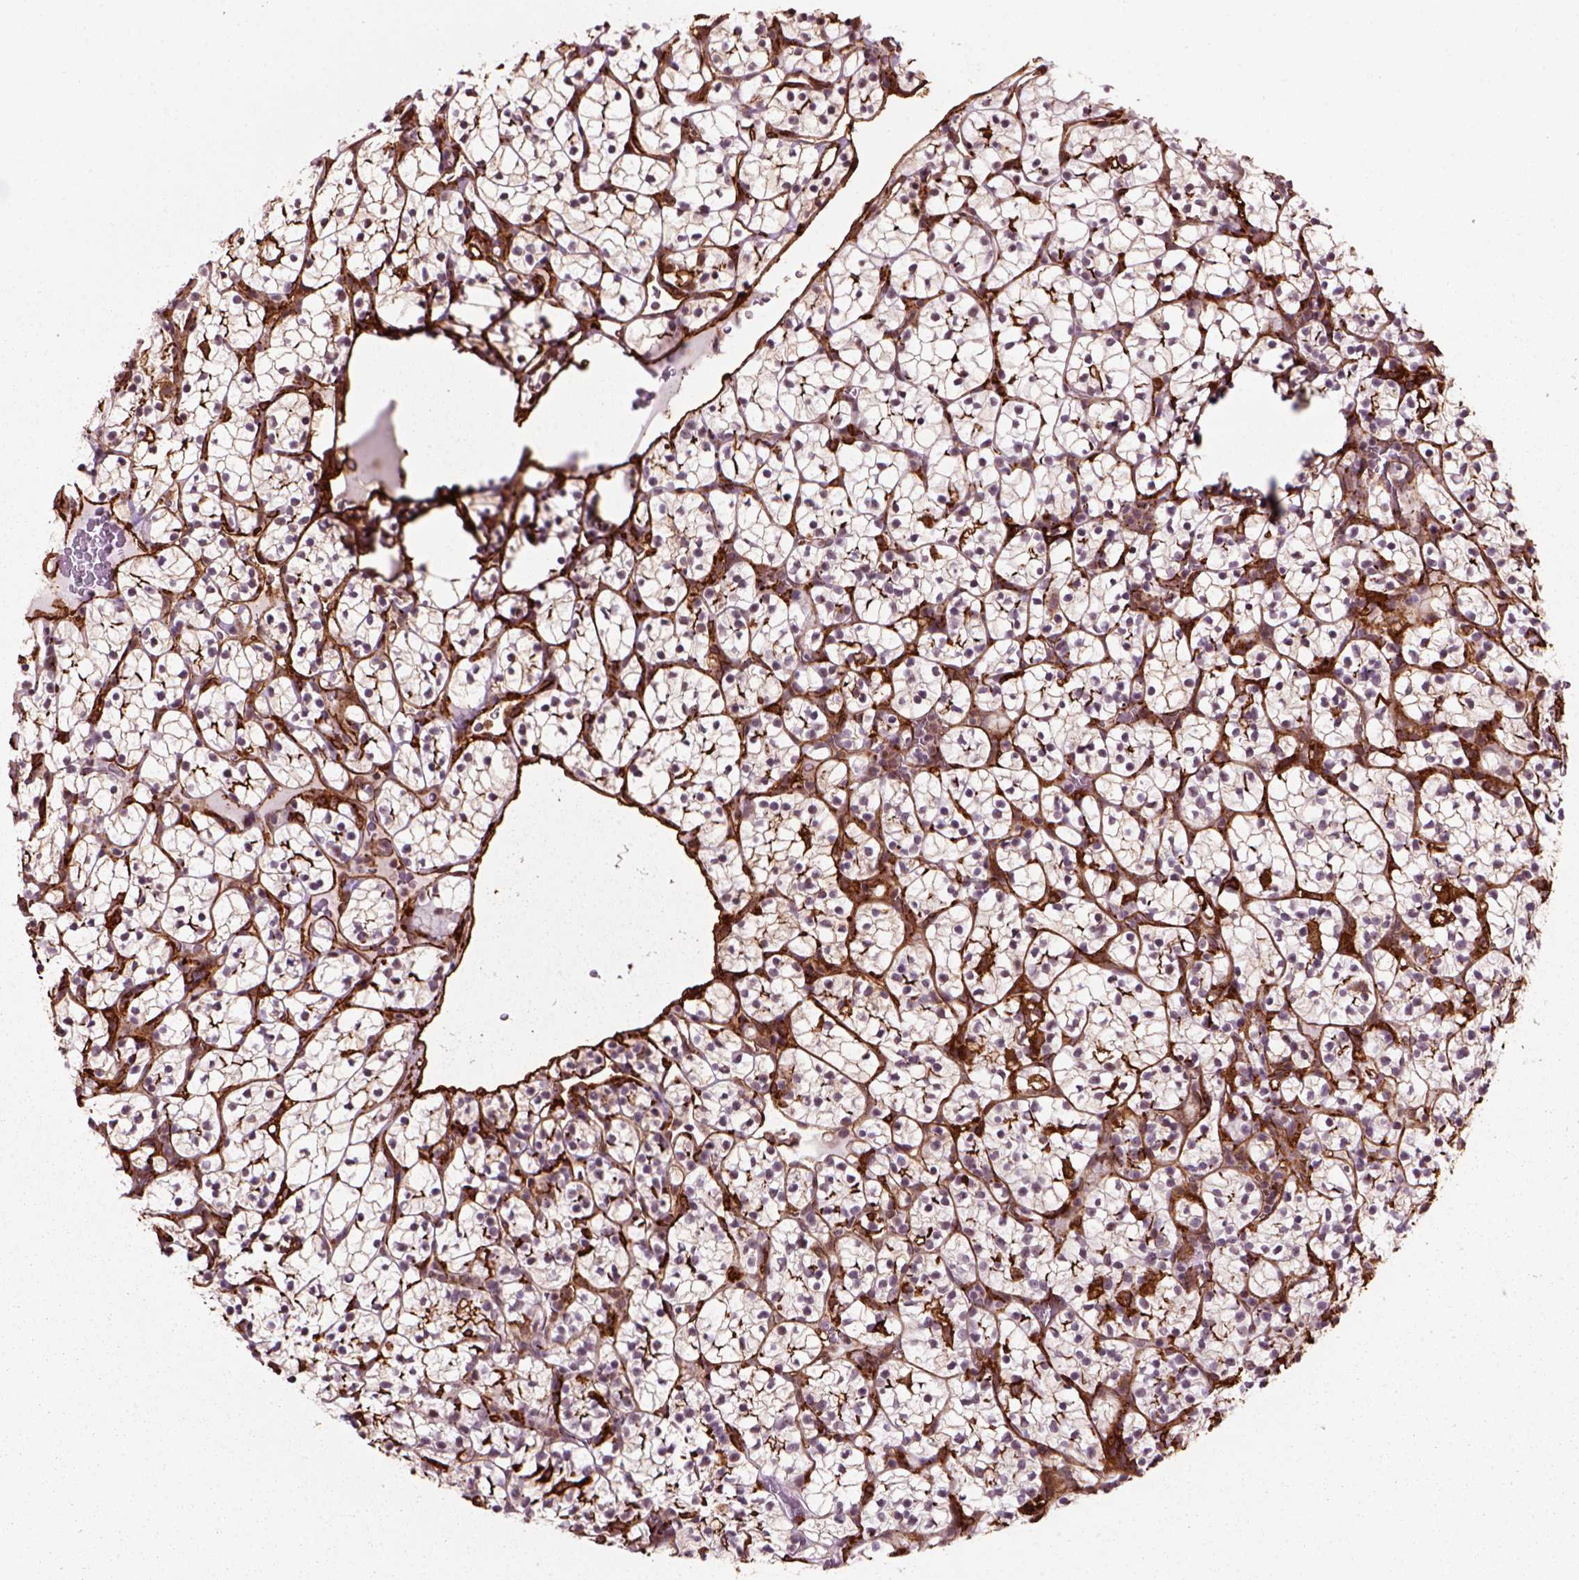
{"staining": {"intensity": "strong", "quantity": "25%-75%", "location": "cytoplasmic/membranous"}, "tissue": "renal cancer", "cell_type": "Tumor cells", "image_type": "cancer", "snomed": [{"axis": "morphology", "description": "Adenocarcinoma, NOS"}, {"axis": "topography", "description": "Kidney"}], "caption": "A high-resolution histopathology image shows immunohistochemistry (IHC) staining of adenocarcinoma (renal), which displays strong cytoplasmic/membranous positivity in about 25%-75% of tumor cells.", "gene": "MARCKS", "patient": {"sex": "female", "age": 89}}